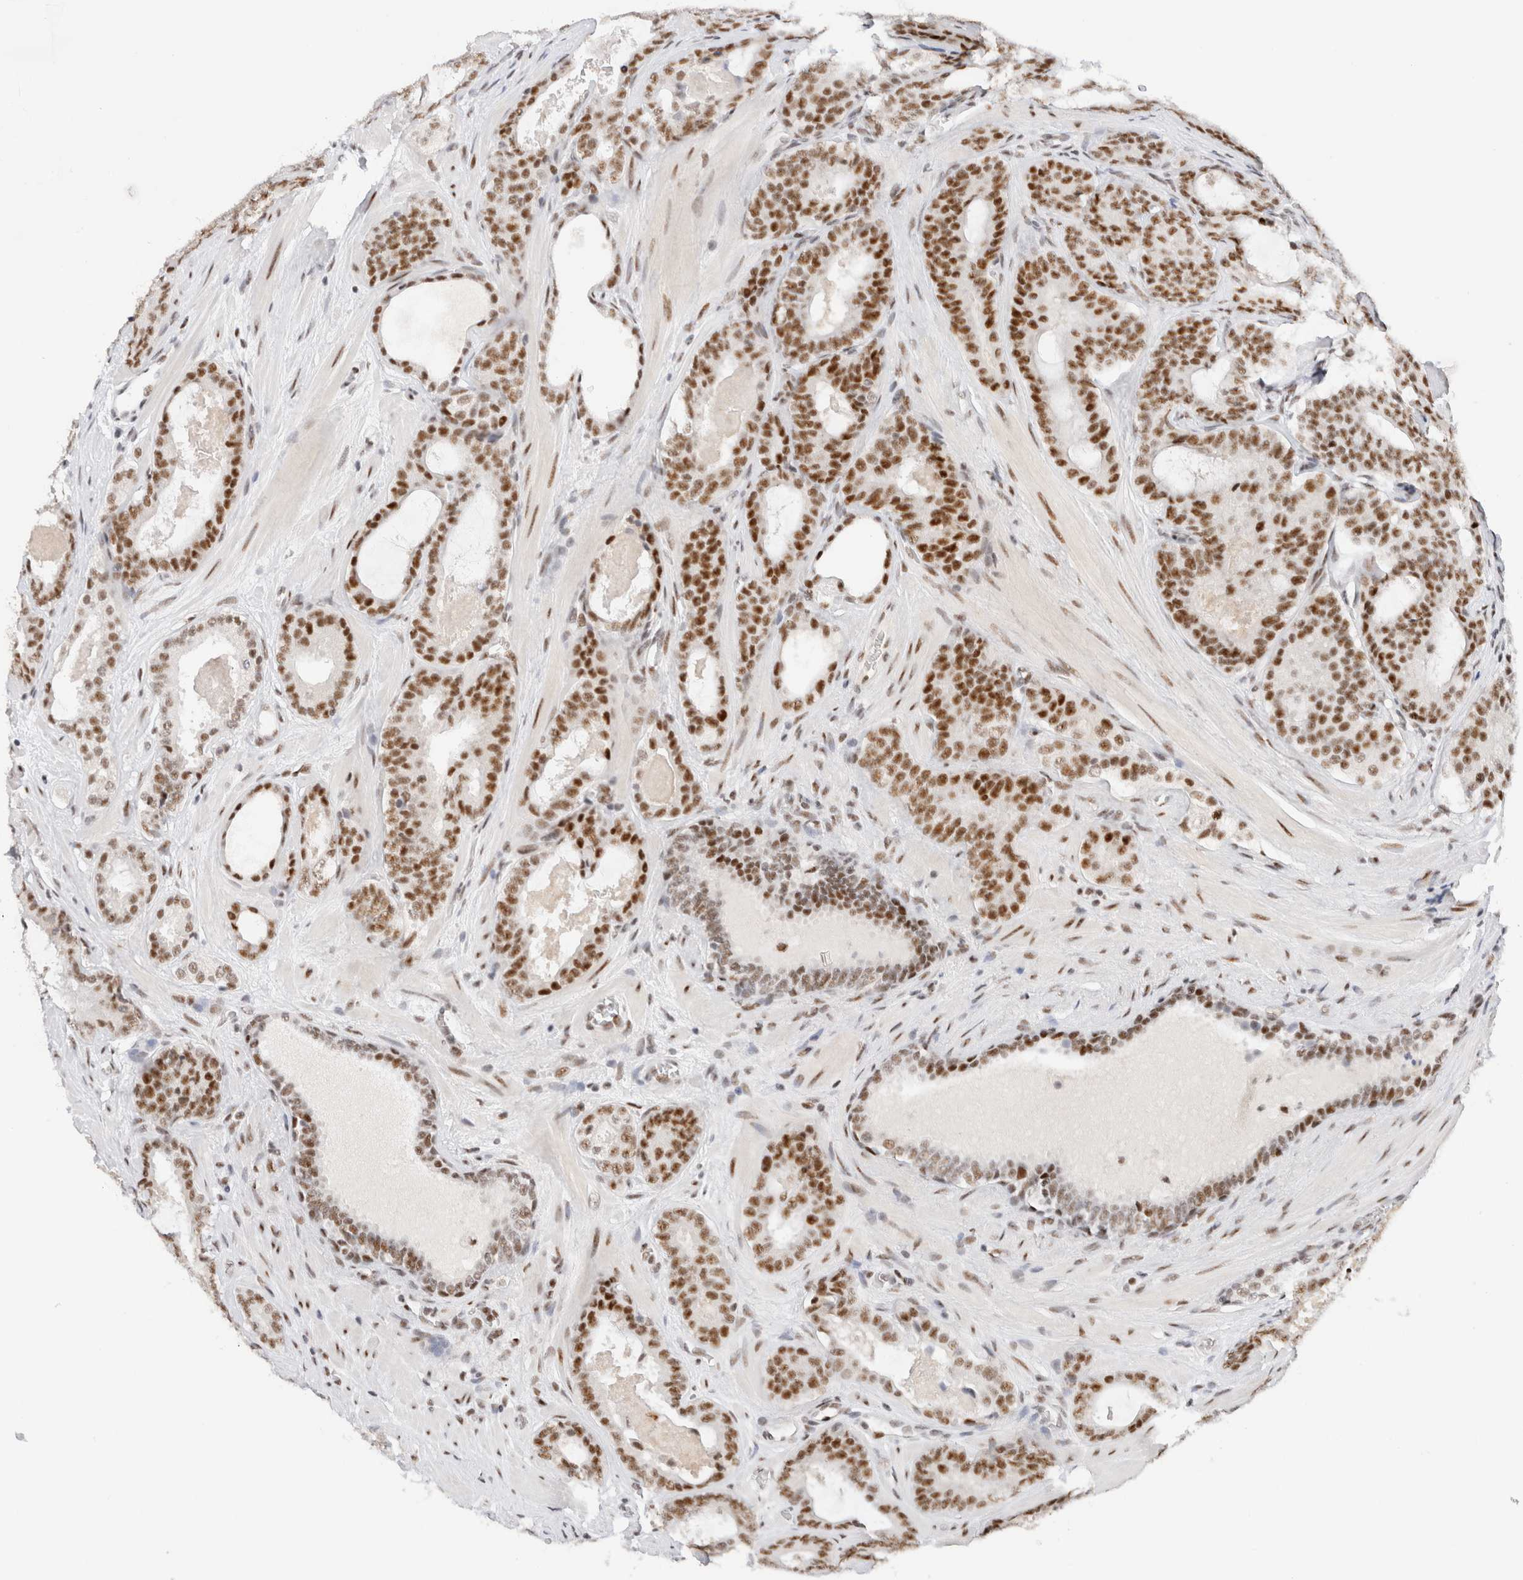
{"staining": {"intensity": "moderate", "quantity": ">75%", "location": "nuclear"}, "tissue": "prostate cancer", "cell_type": "Tumor cells", "image_type": "cancer", "snomed": [{"axis": "morphology", "description": "Adenocarcinoma, High grade"}, {"axis": "topography", "description": "Prostate"}], "caption": "Immunohistochemical staining of prostate high-grade adenocarcinoma reveals medium levels of moderate nuclear positivity in approximately >75% of tumor cells.", "gene": "ZNF282", "patient": {"sex": "male", "age": 60}}